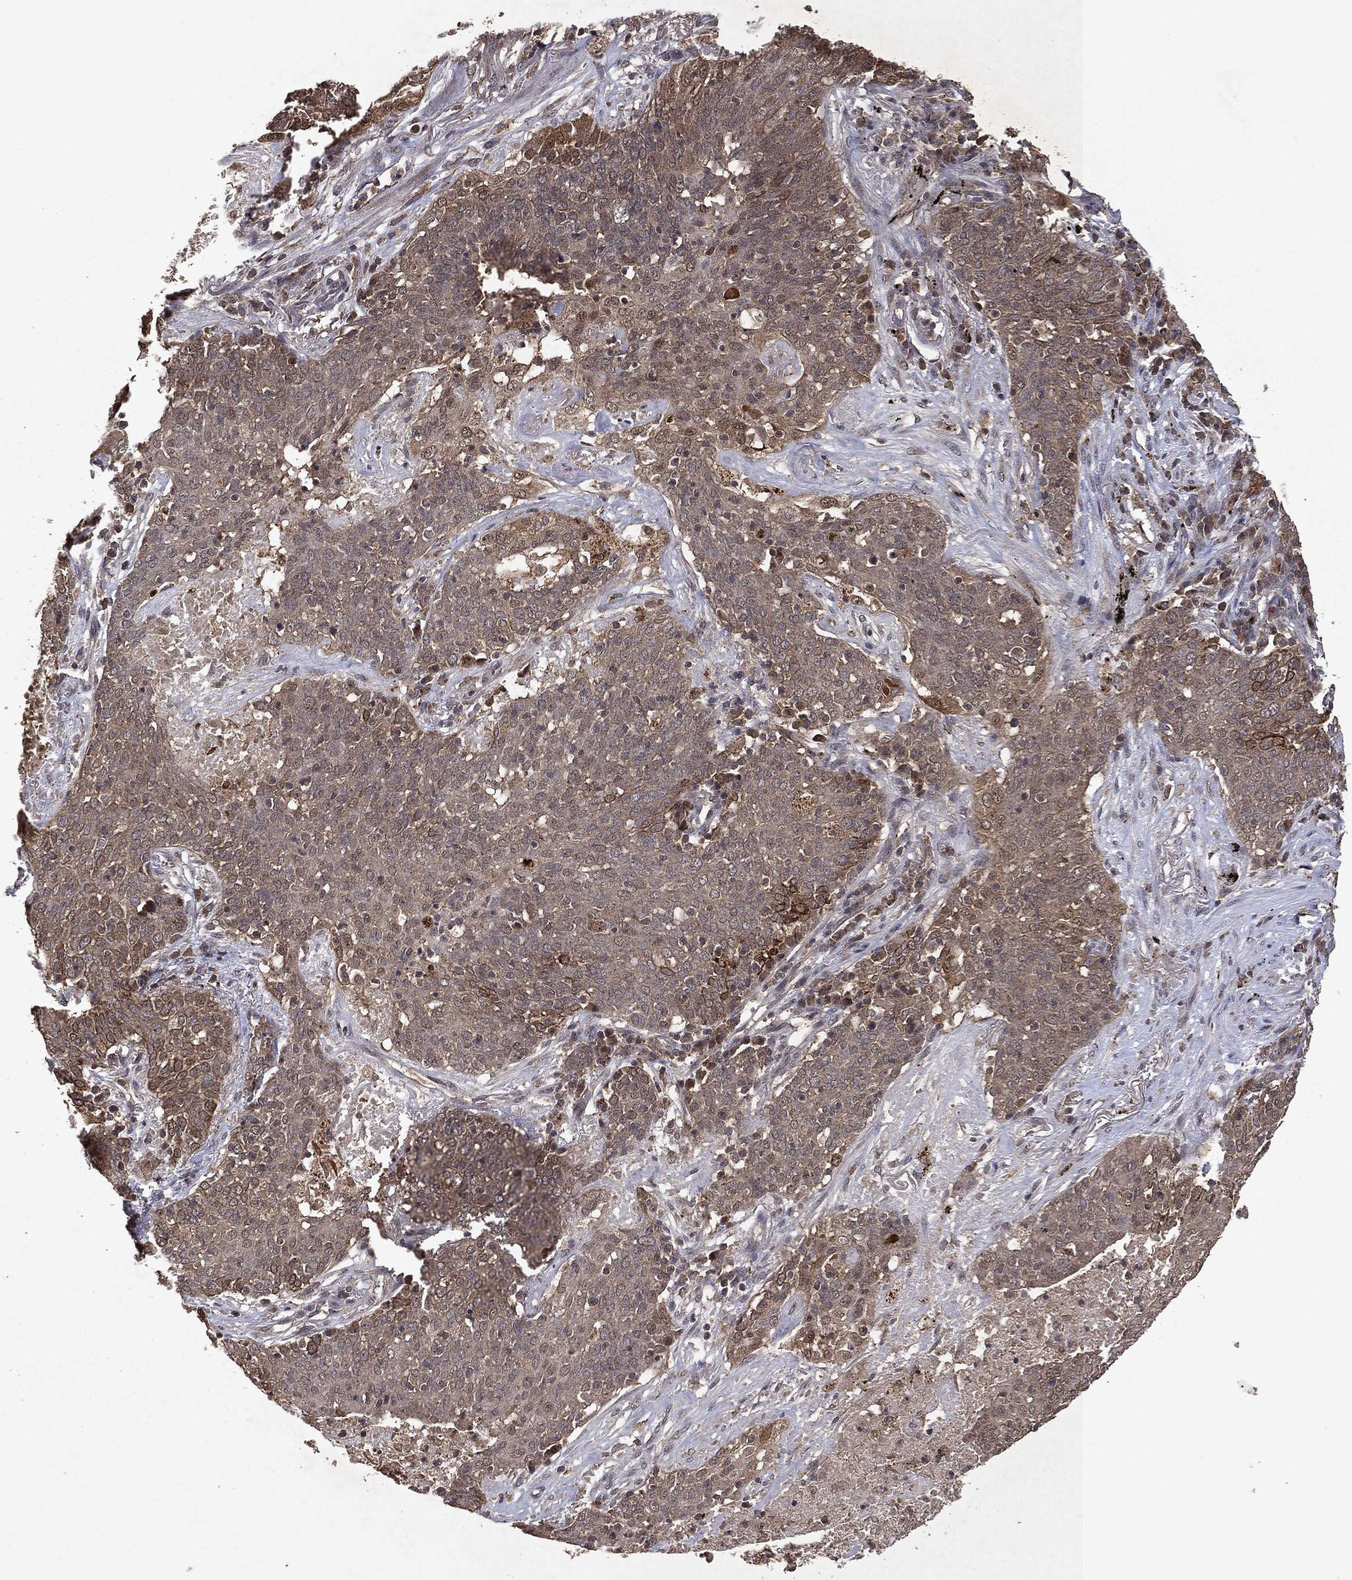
{"staining": {"intensity": "negative", "quantity": "none", "location": "none"}, "tissue": "lung cancer", "cell_type": "Tumor cells", "image_type": "cancer", "snomed": [{"axis": "morphology", "description": "Squamous cell carcinoma, NOS"}, {"axis": "topography", "description": "Lung"}], "caption": "There is no significant expression in tumor cells of squamous cell carcinoma (lung). (DAB immunohistochemistry with hematoxylin counter stain).", "gene": "MTOR", "patient": {"sex": "male", "age": 82}}